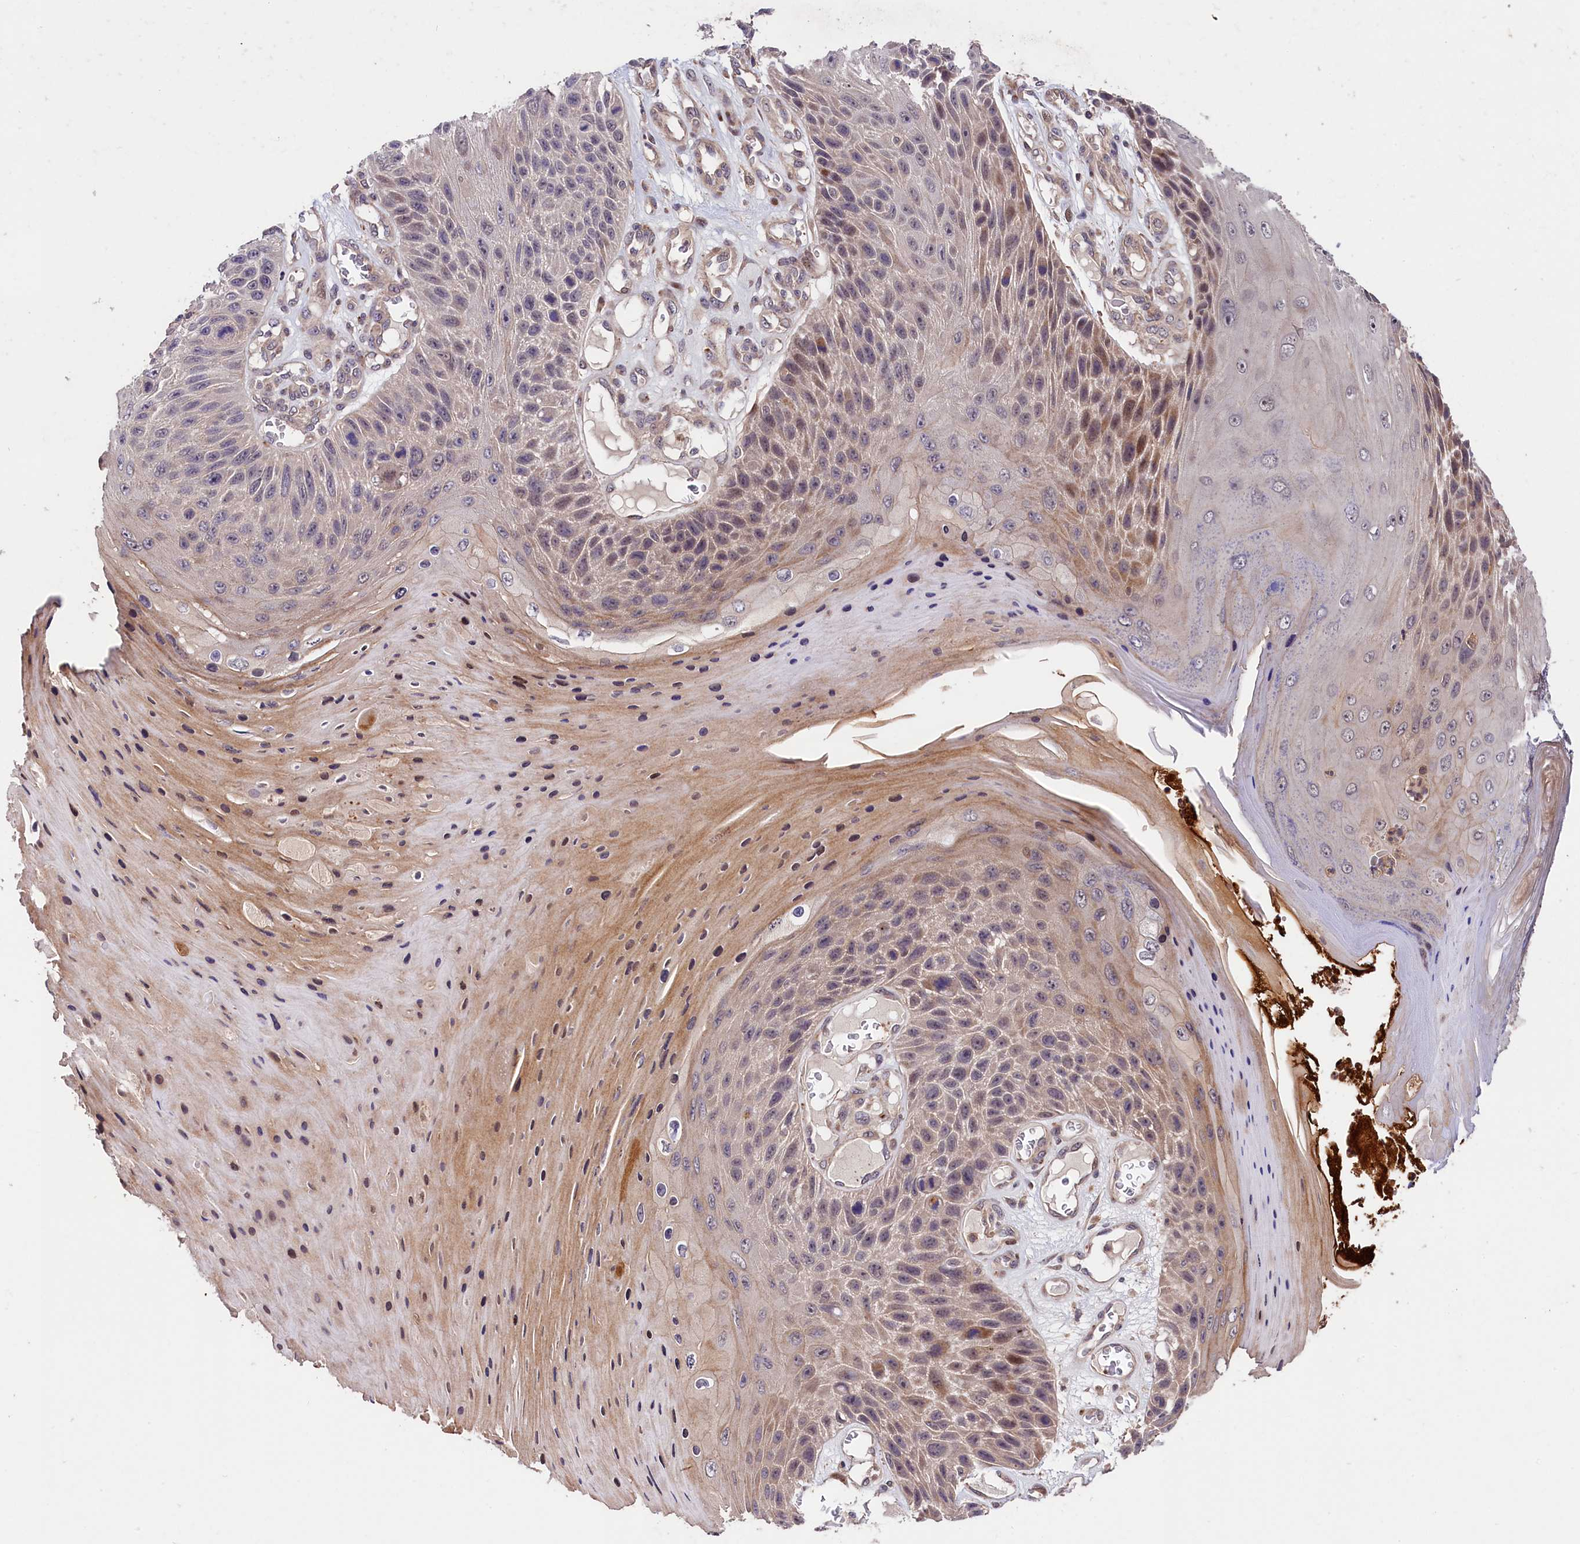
{"staining": {"intensity": "moderate", "quantity": "<25%", "location": "cytoplasmic/membranous,nuclear"}, "tissue": "skin cancer", "cell_type": "Tumor cells", "image_type": "cancer", "snomed": [{"axis": "morphology", "description": "Squamous cell carcinoma, NOS"}, {"axis": "topography", "description": "Skin"}], "caption": "About <25% of tumor cells in skin cancer (squamous cell carcinoma) demonstrate moderate cytoplasmic/membranous and nuclear protein expression as visualized by brown immunohistochemical staining.", "gene": "CACNA1H", "patient": {"sex": "female", "age": 88}}